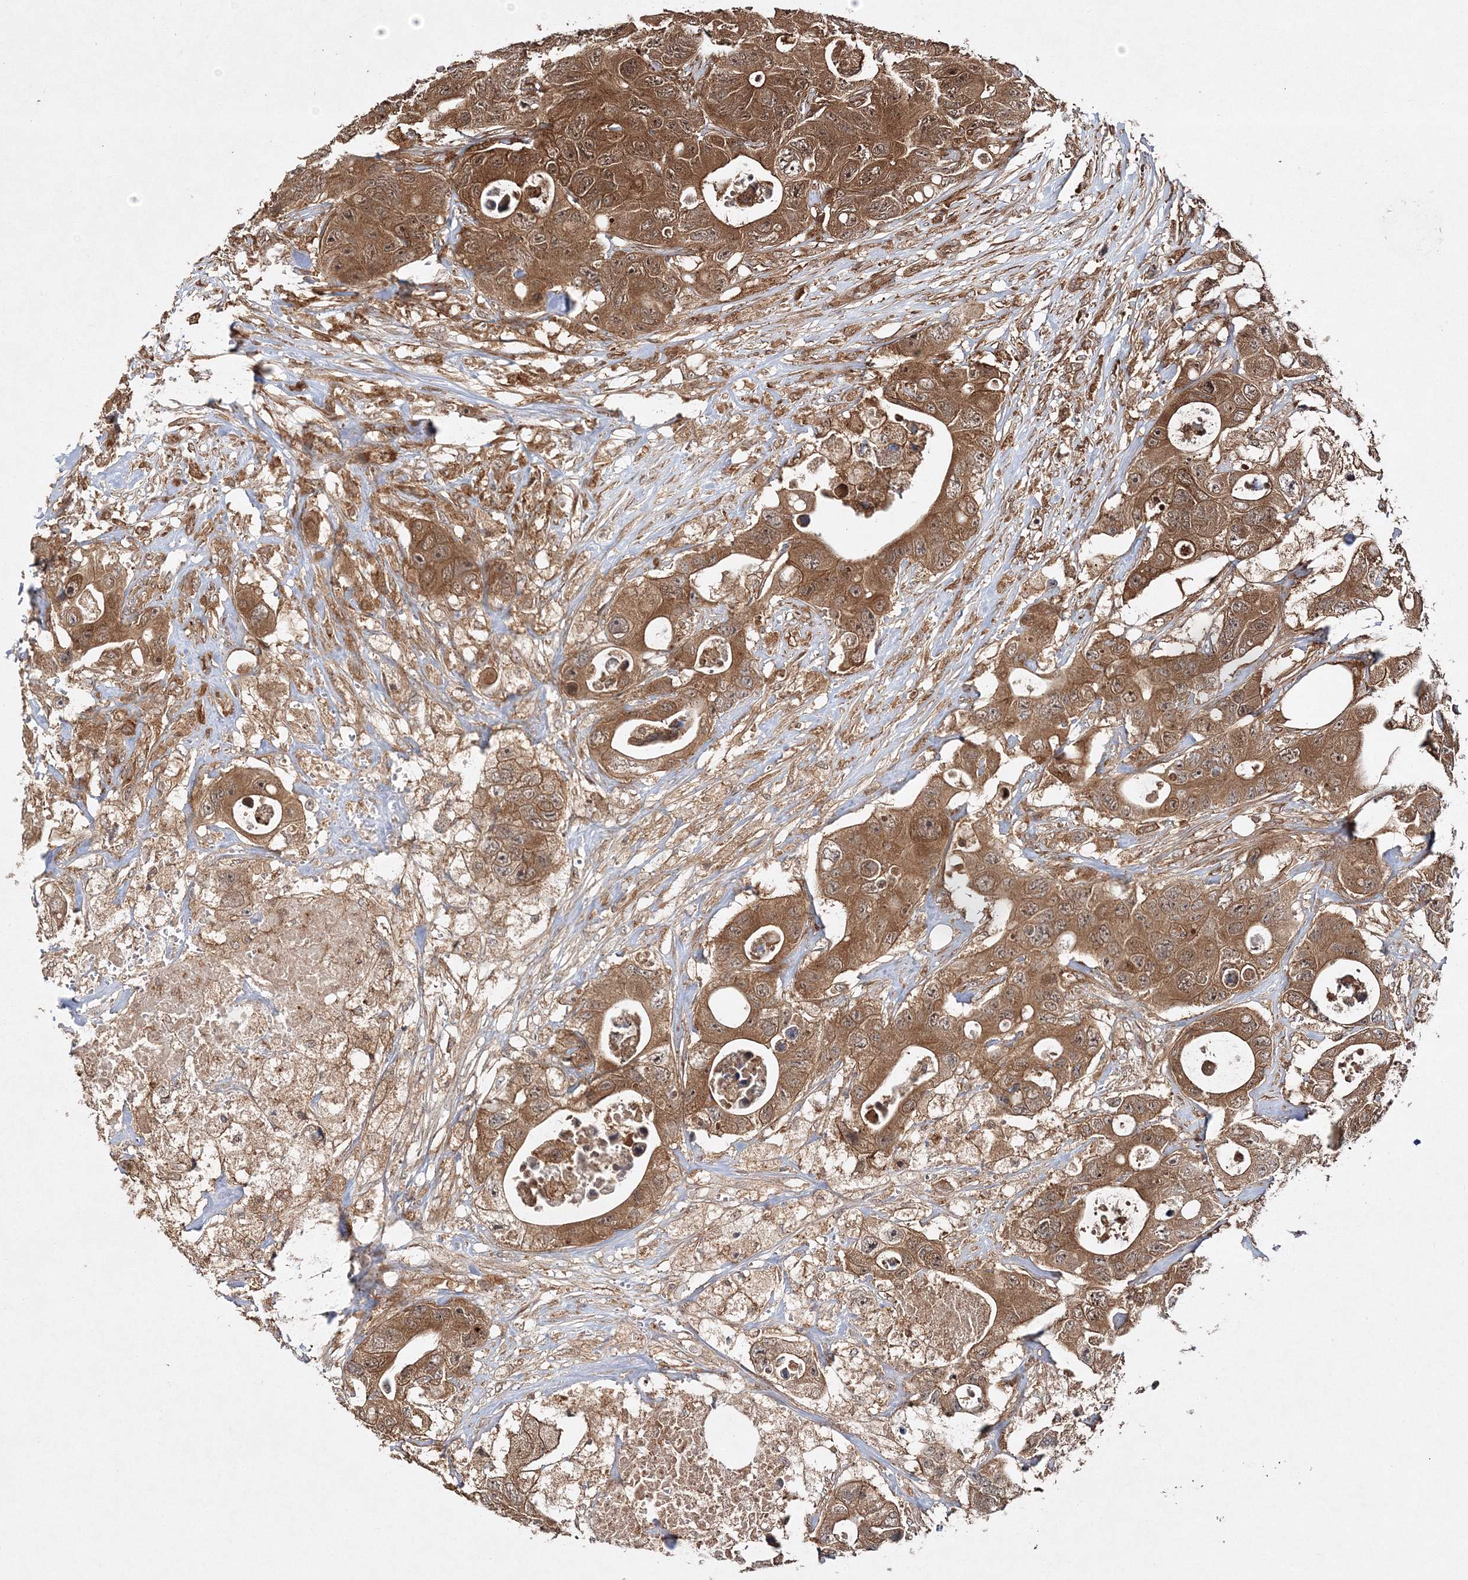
{"staining": {"intensity": "moderate", "quantity": ">75%", "location": "cytoplasmic/membranous"}, "tissue": "colorectal cancer", "cell_type": "Tumor cells", "image_type": "cancer", "snomed": [{"axis": "morphology", "description": "Adenocarcinoma, NOS"}, {"axis": "topography", "description": "Colon"}], "caption": "The histopathology image reveals a brown stain indicating the presence of a protein in the cytoplasmic/membranous of tumor cells in colorectal cancer. Using DAB (3,3'-diaminobenzidine) (brown) and hematoxylin (blue) stains, captured at high magnification using brightfield microscopy.", "gene": "WDR37", "patient": {"sex": "female", "age": 46}}